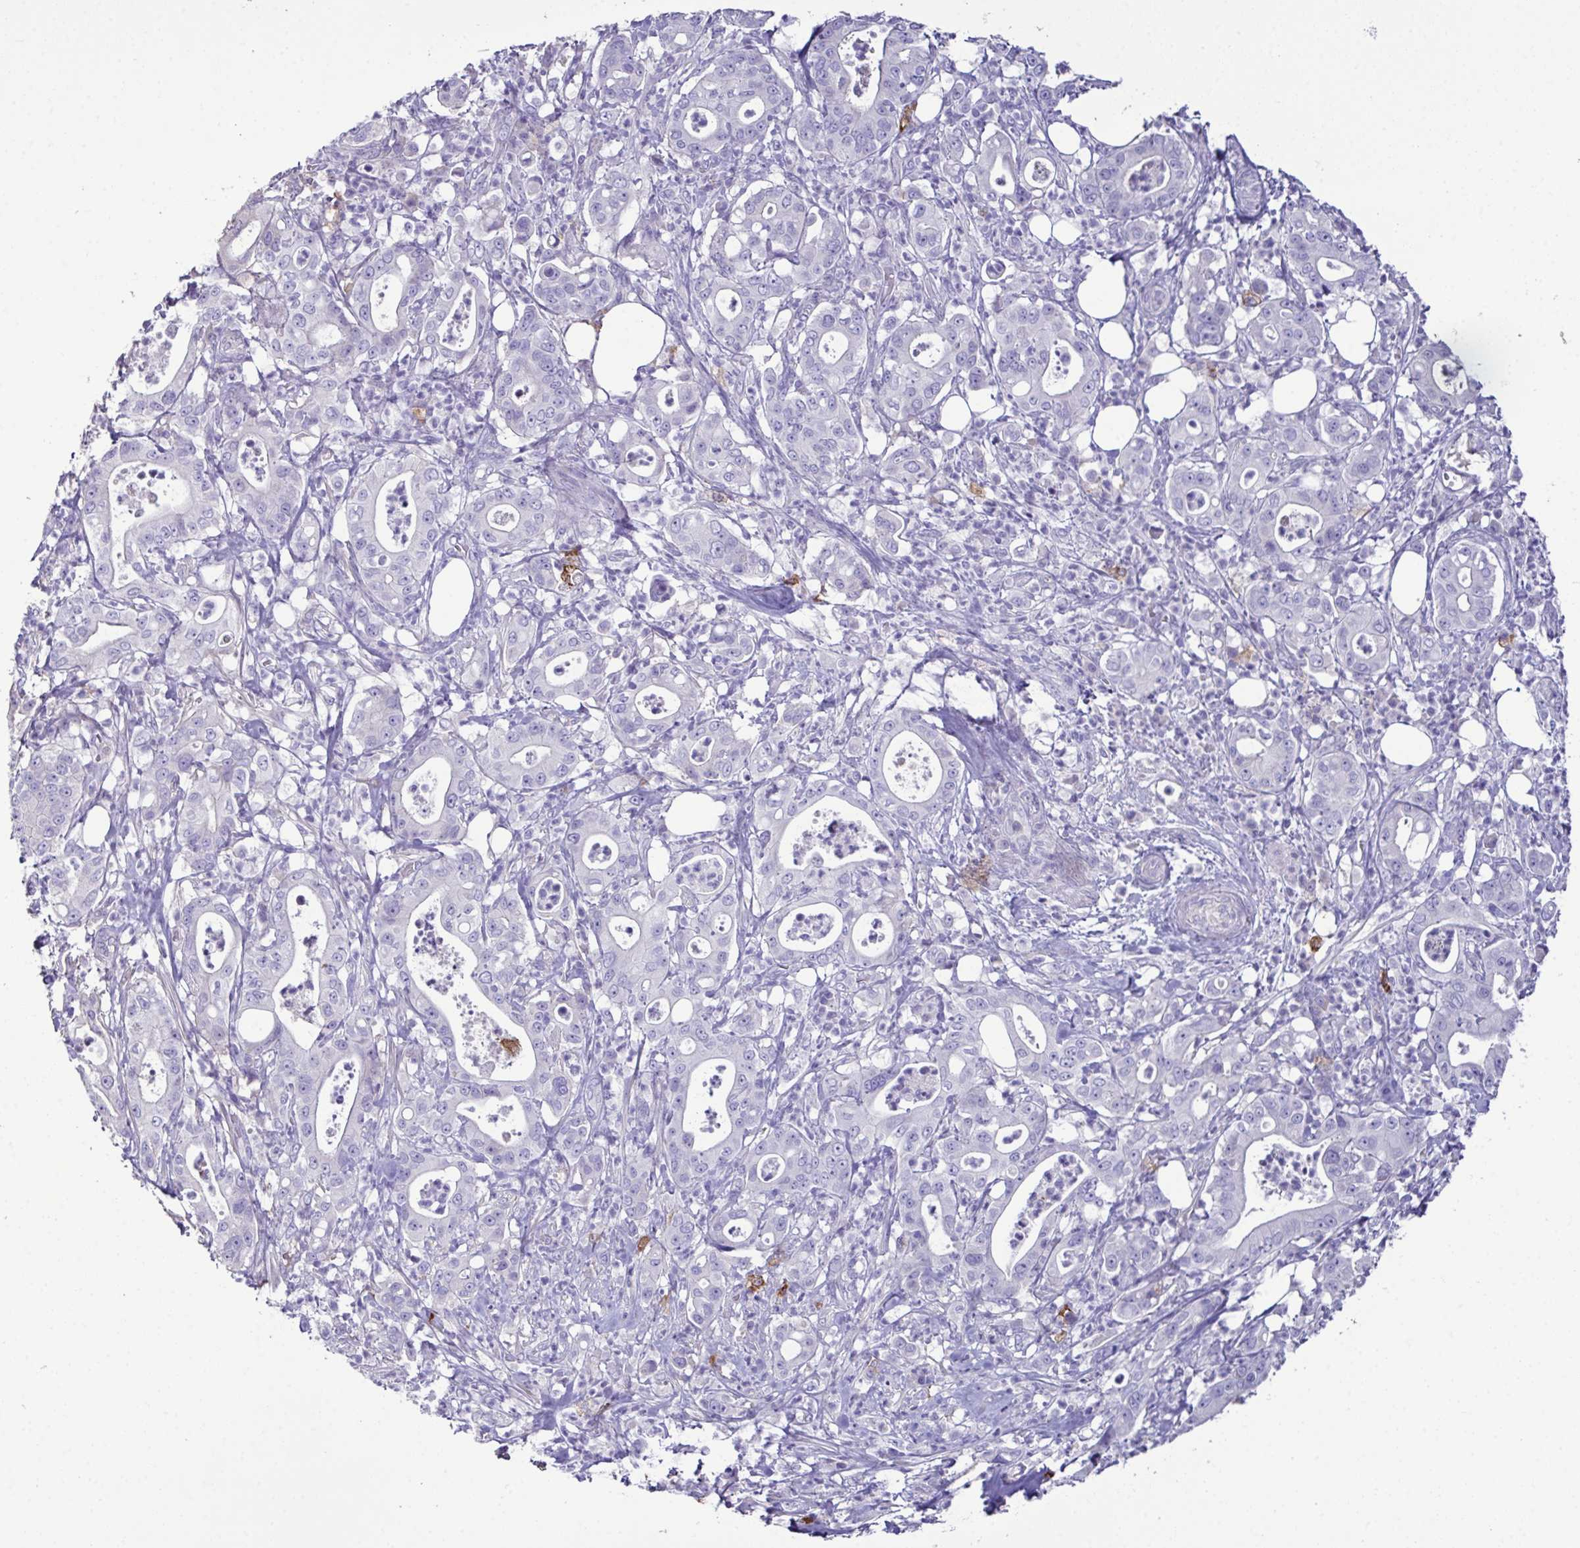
{"staining": {"intensity": "negative", "quantity": "none", "location": "none"}, "tissue": "pancreatic cancer", "cell_type": "Tumor cells", "image_type": "cancer", "snomed": [{"axis": "morphology", "description": "Adenocarcinoma, NOS"}, {"axis": "topography", "description": "Pancreas"}], "caption": "The photomicrograph displays no staining of tumor cells in pancreatic cancer (adenocarcinoma). (IHC, brightfield microscopy, high magnification).", "gene": "MARCO", "patient": {"sex": "male", "age": 71}}